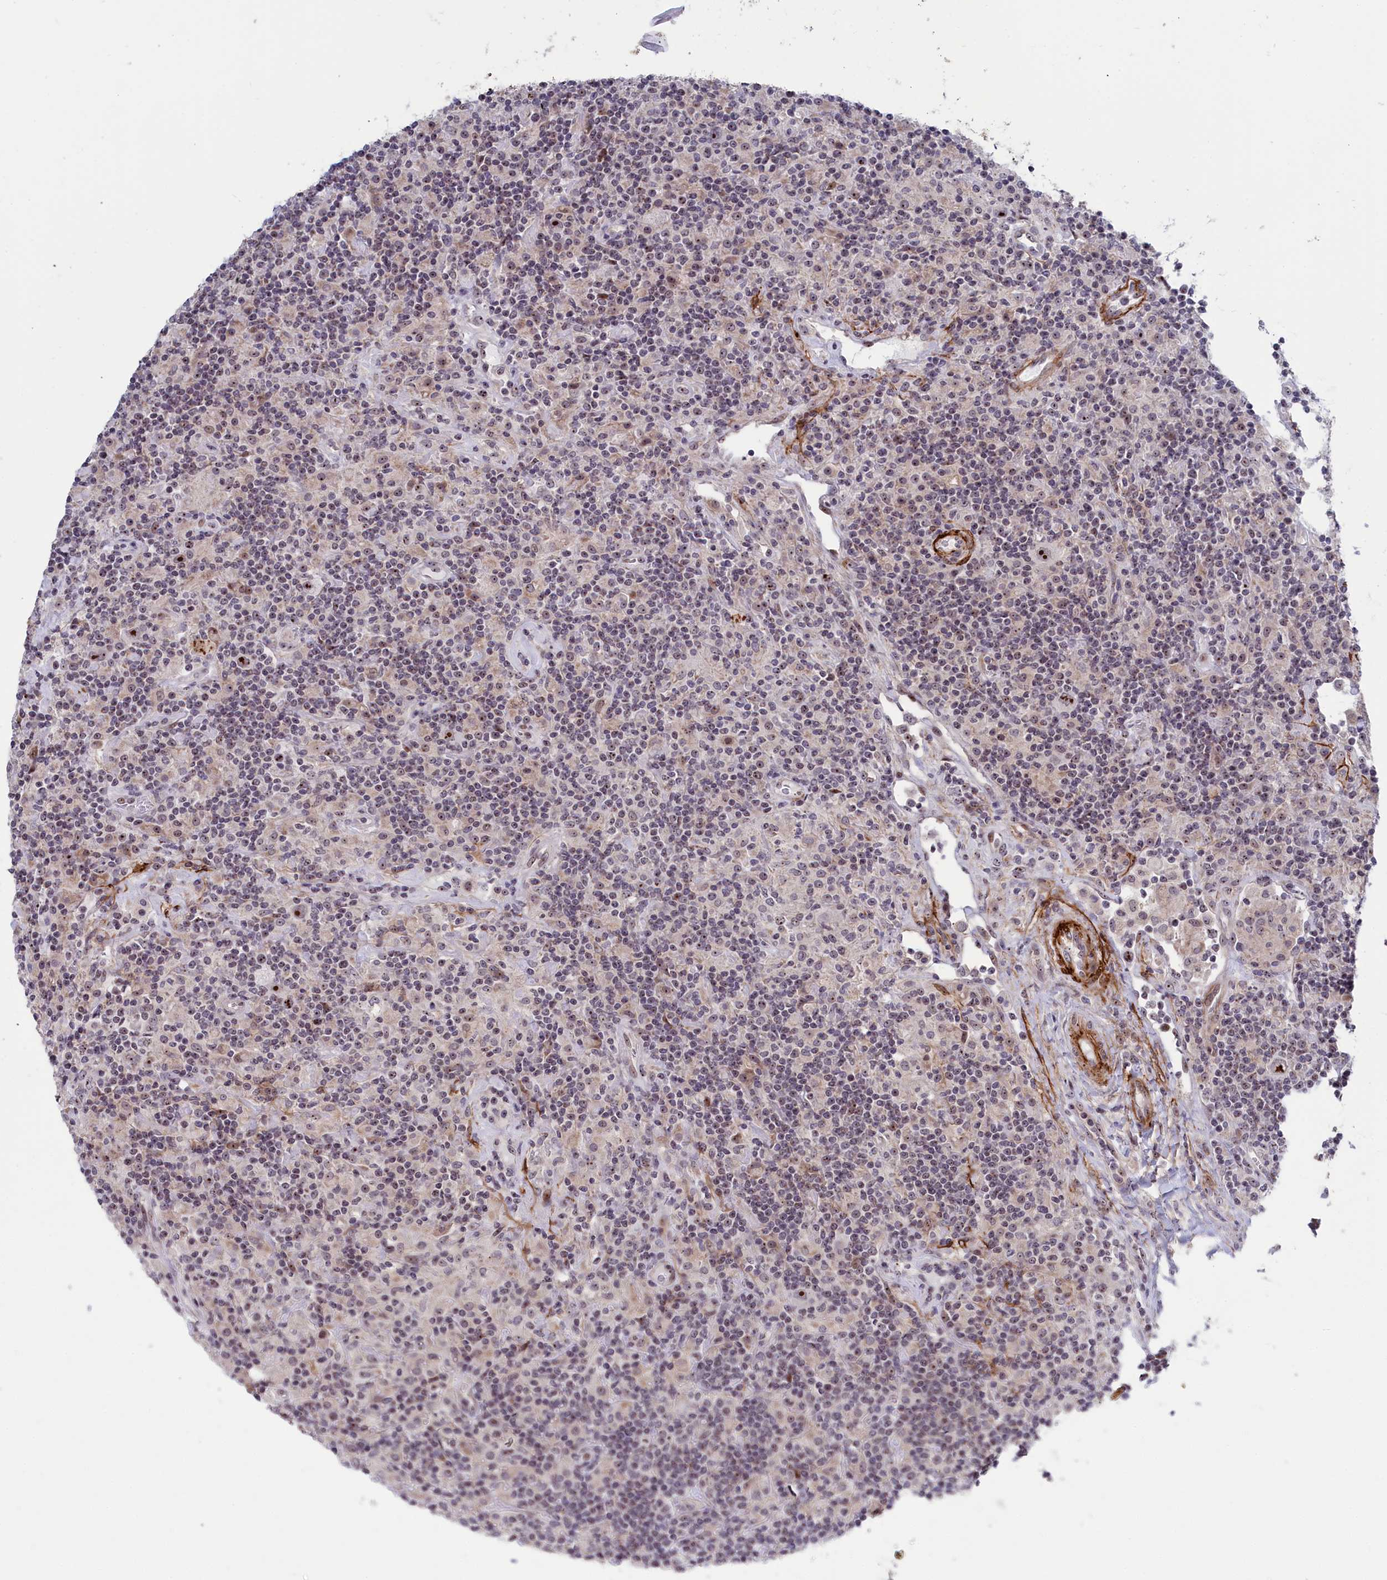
{"staining": {"intensity": "strong", "quantity": ">75%", "location": "nuclear"}, "tissue": "lymphoma", "cell_type": "Tumor cells", "image_type": "cancer", "snomed": [{"axis": "morphology", "description": "Hodgkin's disease, NOS"}, {"axis": "topography", "description": "Lymph node"}], "caption": "Strong nuclear protein staining is present in about >75% of tumor cells in lymphoma. (Stains: DAB (3,3'-diaminobenzidine) in brown, nuclei in blue, Microscopy: brightfield microscopy at high magnification).", "gene": "PPAN", "patient": {"sex": "male", "age": 70}}